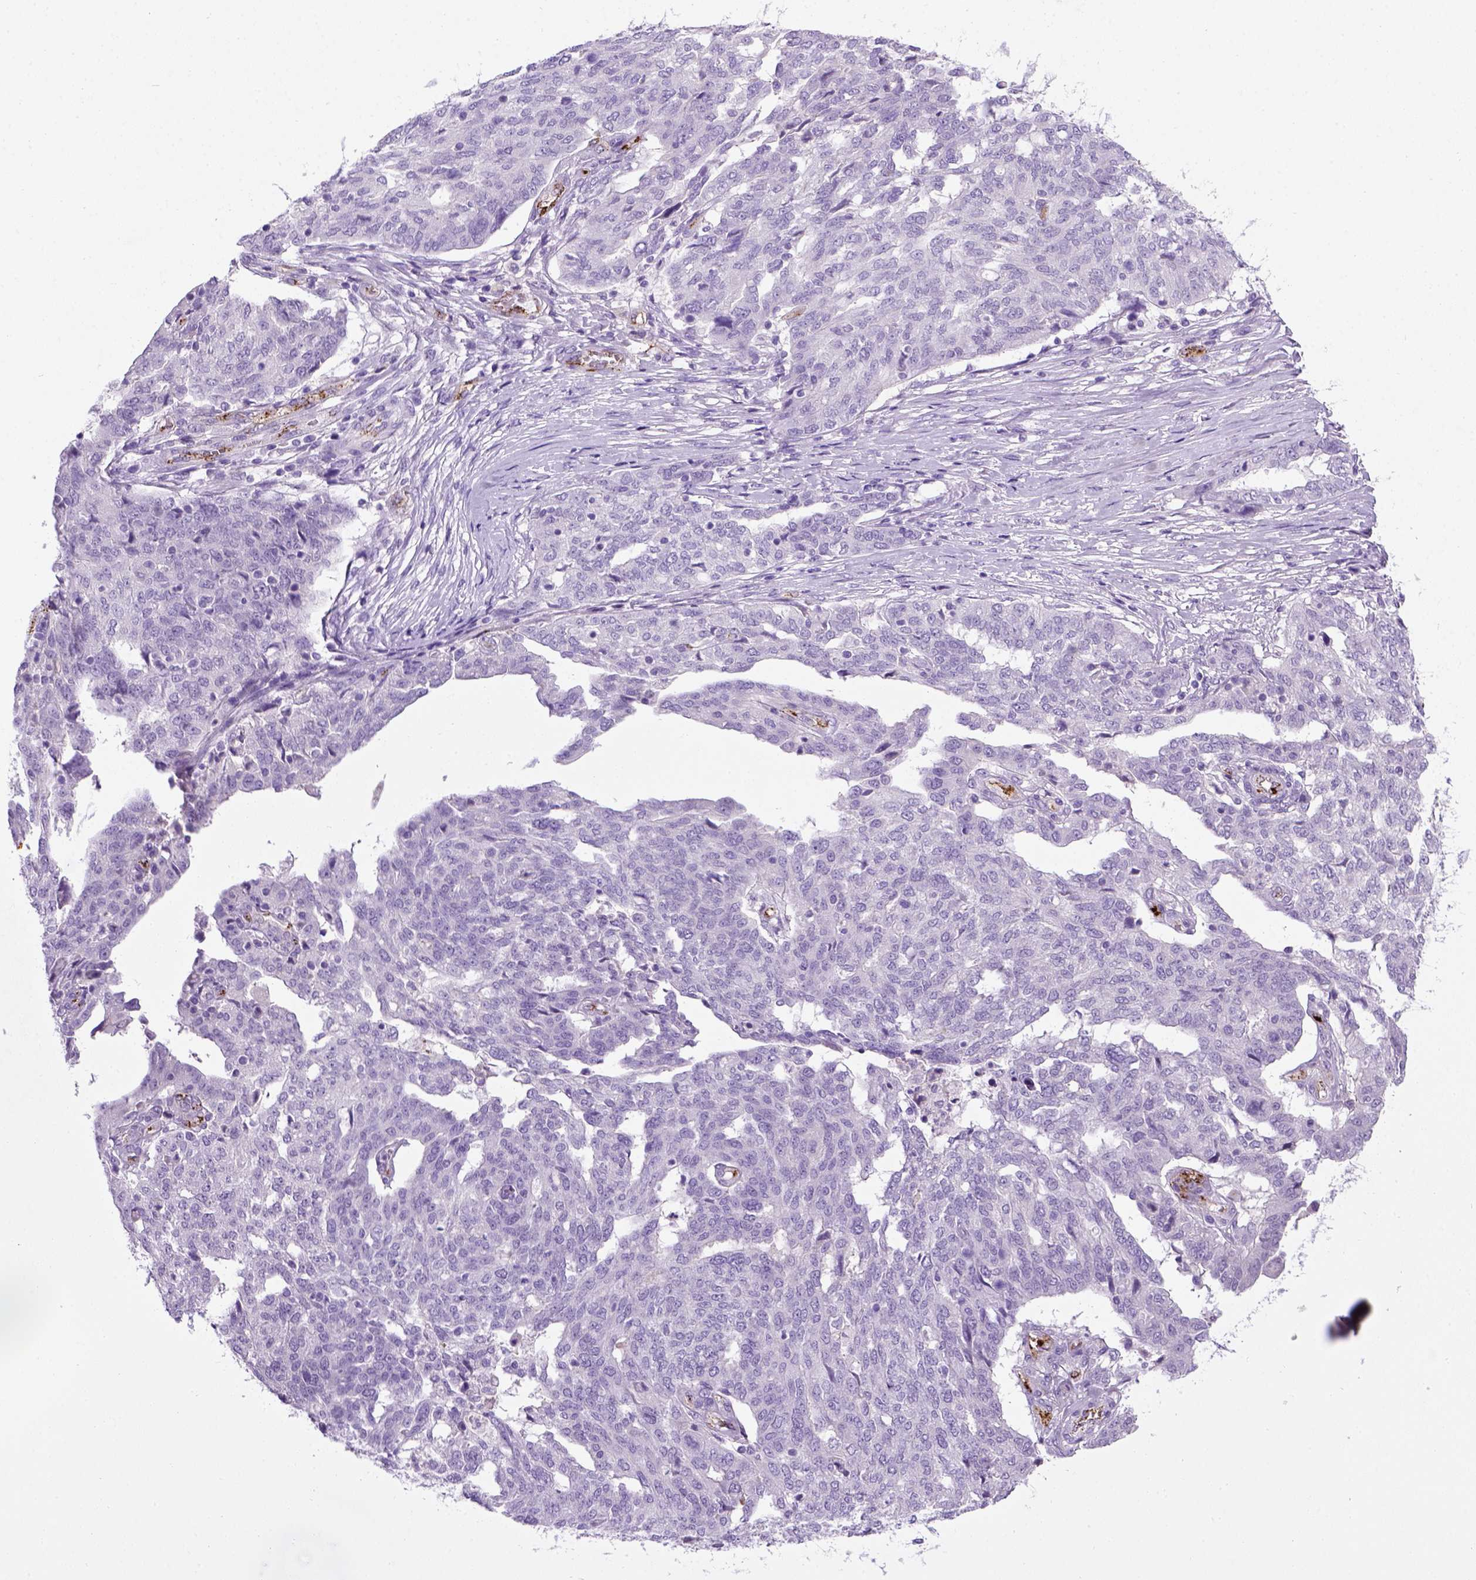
{"staining": {"intensity": "negative", "quantity": "none", "location": "none"}, "tissue": "ovarian cancer", "cell_type": "Tumor cells", "image_type": "cancer", "snomed": [{"axis": "morphology", "description": "Cystadenocarcinoma, serous, NOS"}, {"axis": "topography", "description": "Ovary"}], "caption": "Immunohistochemical staining of ovarian cancer (serous cystadenocarcinoma) reveals no significant staining in tumor cells.", "gene": "VWF", "patient": {"sex": "female", "age": 67}}